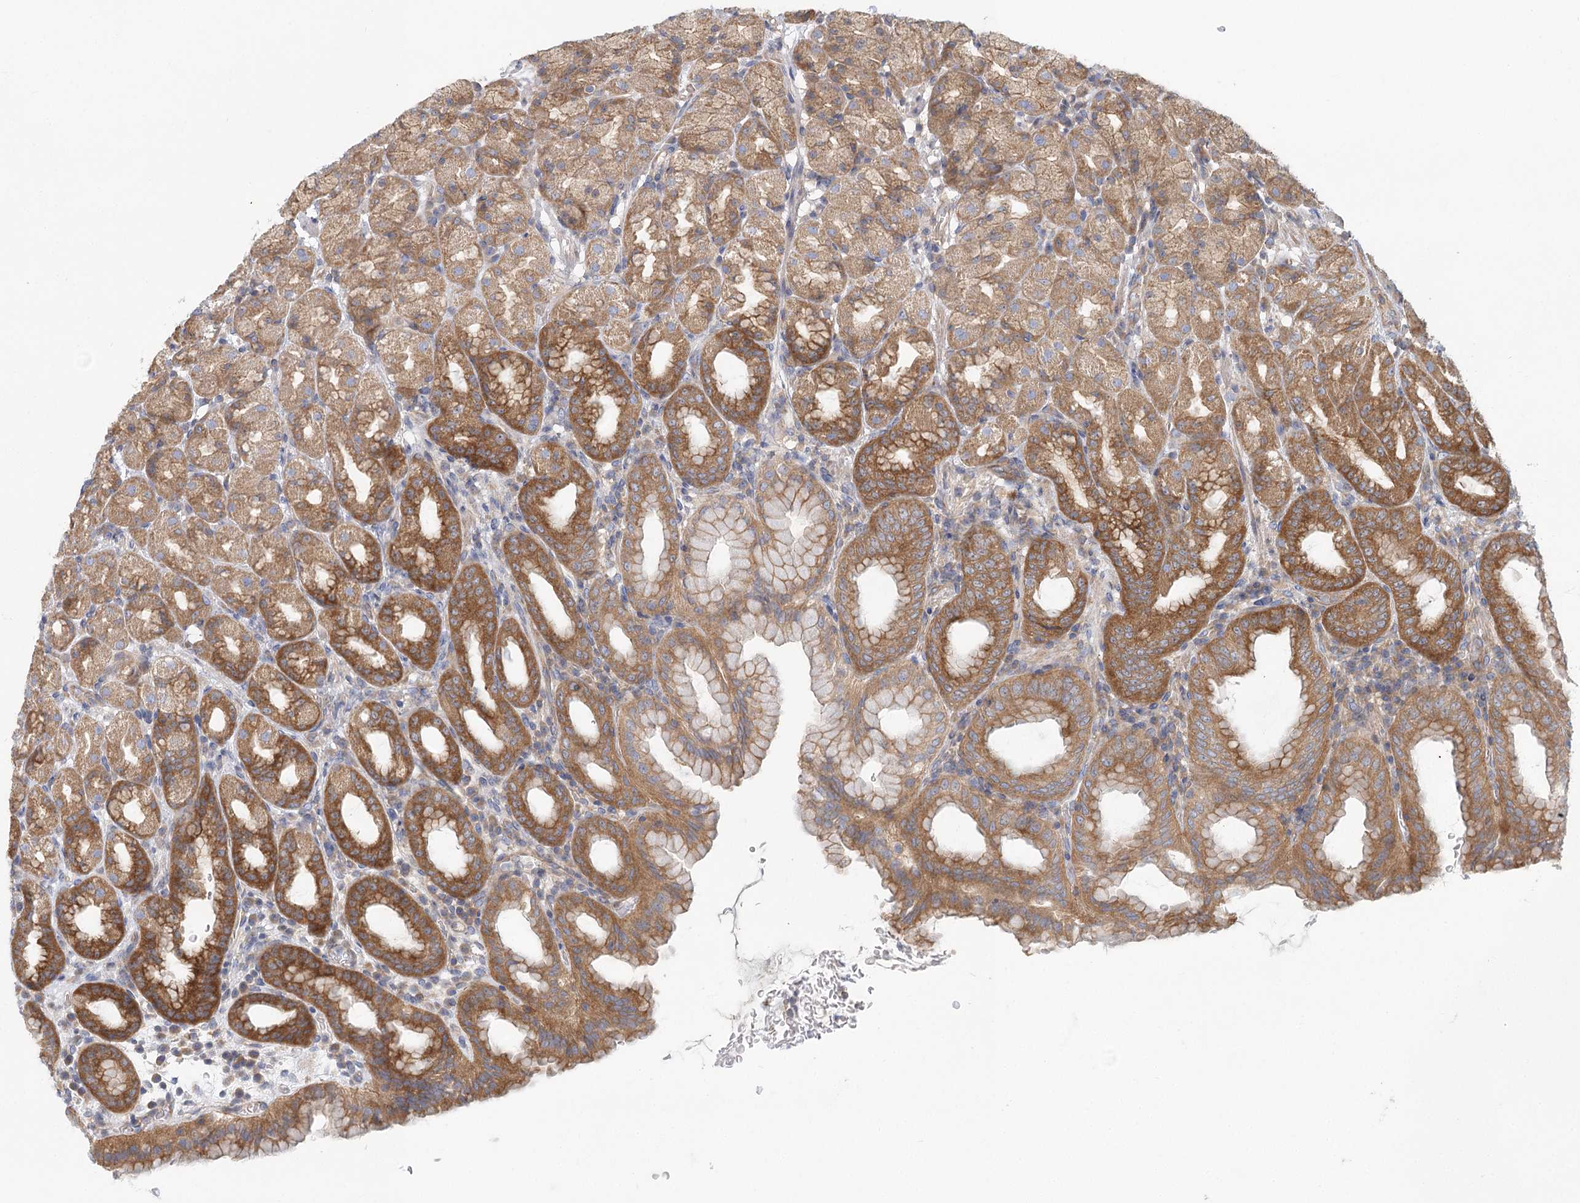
{"staining": {"intensity": "moderate", "quantity": ">75%", "location": "cytoplasmic/membranous"}, "tissue": "stomach", "cell_type": "Glandular cells", "image_type": "normal", "snomed": [{"axis": "morphology", "description": "Normal tissue, NOS"}, {"axis": "topography", "description": "Stomach, upper"}], "caption": "High-magnification brightfield microscopy of unremarkable stomach stained with DAB (brown) and counterstained with hematoxylin (blue). glandular cells exhibit moderate cytoplasmic/membranous expression is appreciated in approximately>75% of cells. The staining is performed using DAB (3,3'-diaminobenzidine) brown chromogen to label protein expression. The nuclei are counter-stained blue using hematoxylin.", "gene": "UMPS", "patient": {"sex": "male", "age": 68}}